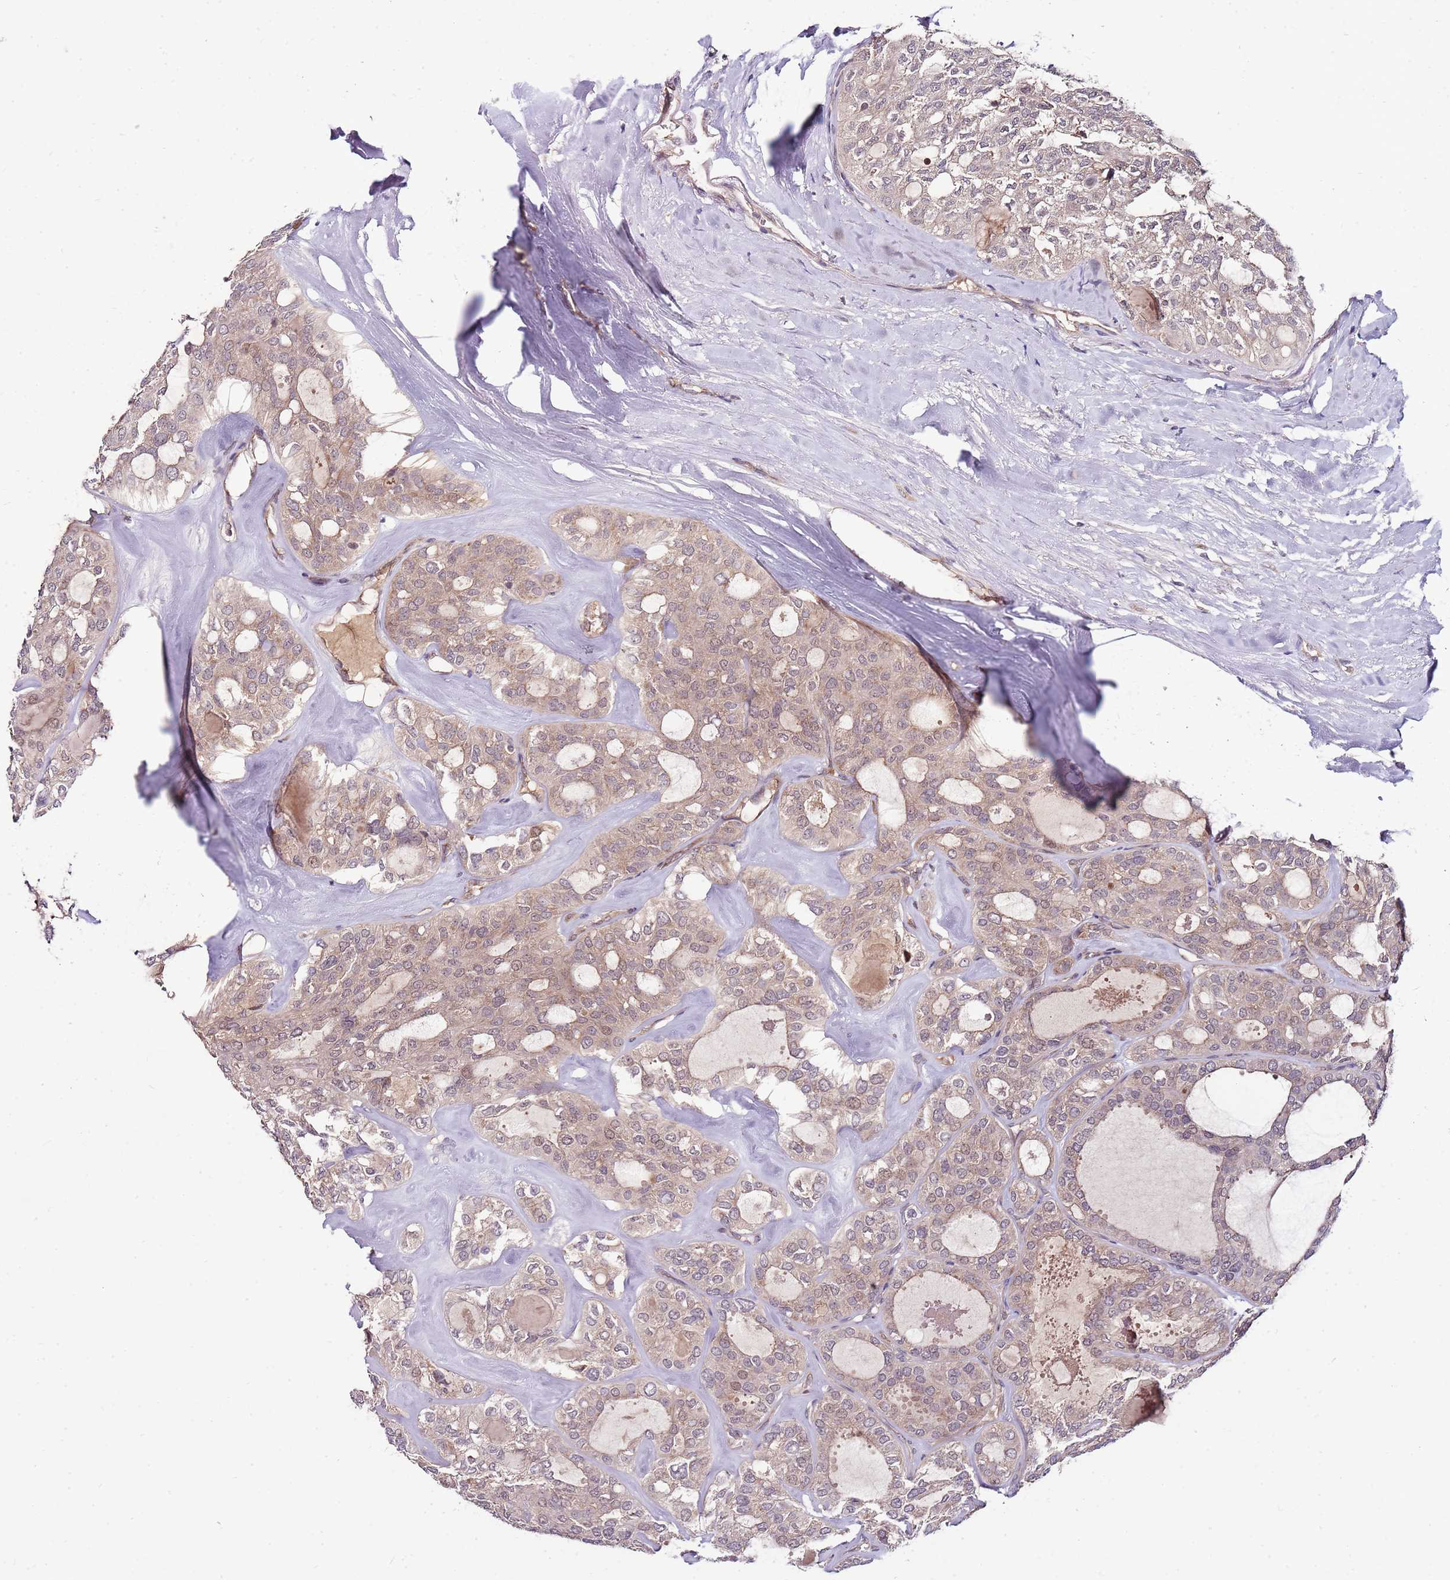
{"staining": {"intensity": "weak", "quantity": "<25%", "location": "cytoplasmic/membranous,nuclear"}, "tissue": "thyroid cancer", "cell_type": "Tumor cells", "image_type": "cancer", "snomed": [{"axis": "morphology", "description": "Follicular adenoma carcinoma, NOS"}, {"axis": "topography", "description": "Thyroid gland"}], "caption": "This is an IHC image of follicular adenoma carcinoma (thyroid). There is no expression in tumor cells.", "gene": "FBXL22", "patient": {"sex": "male", "age": 75}}